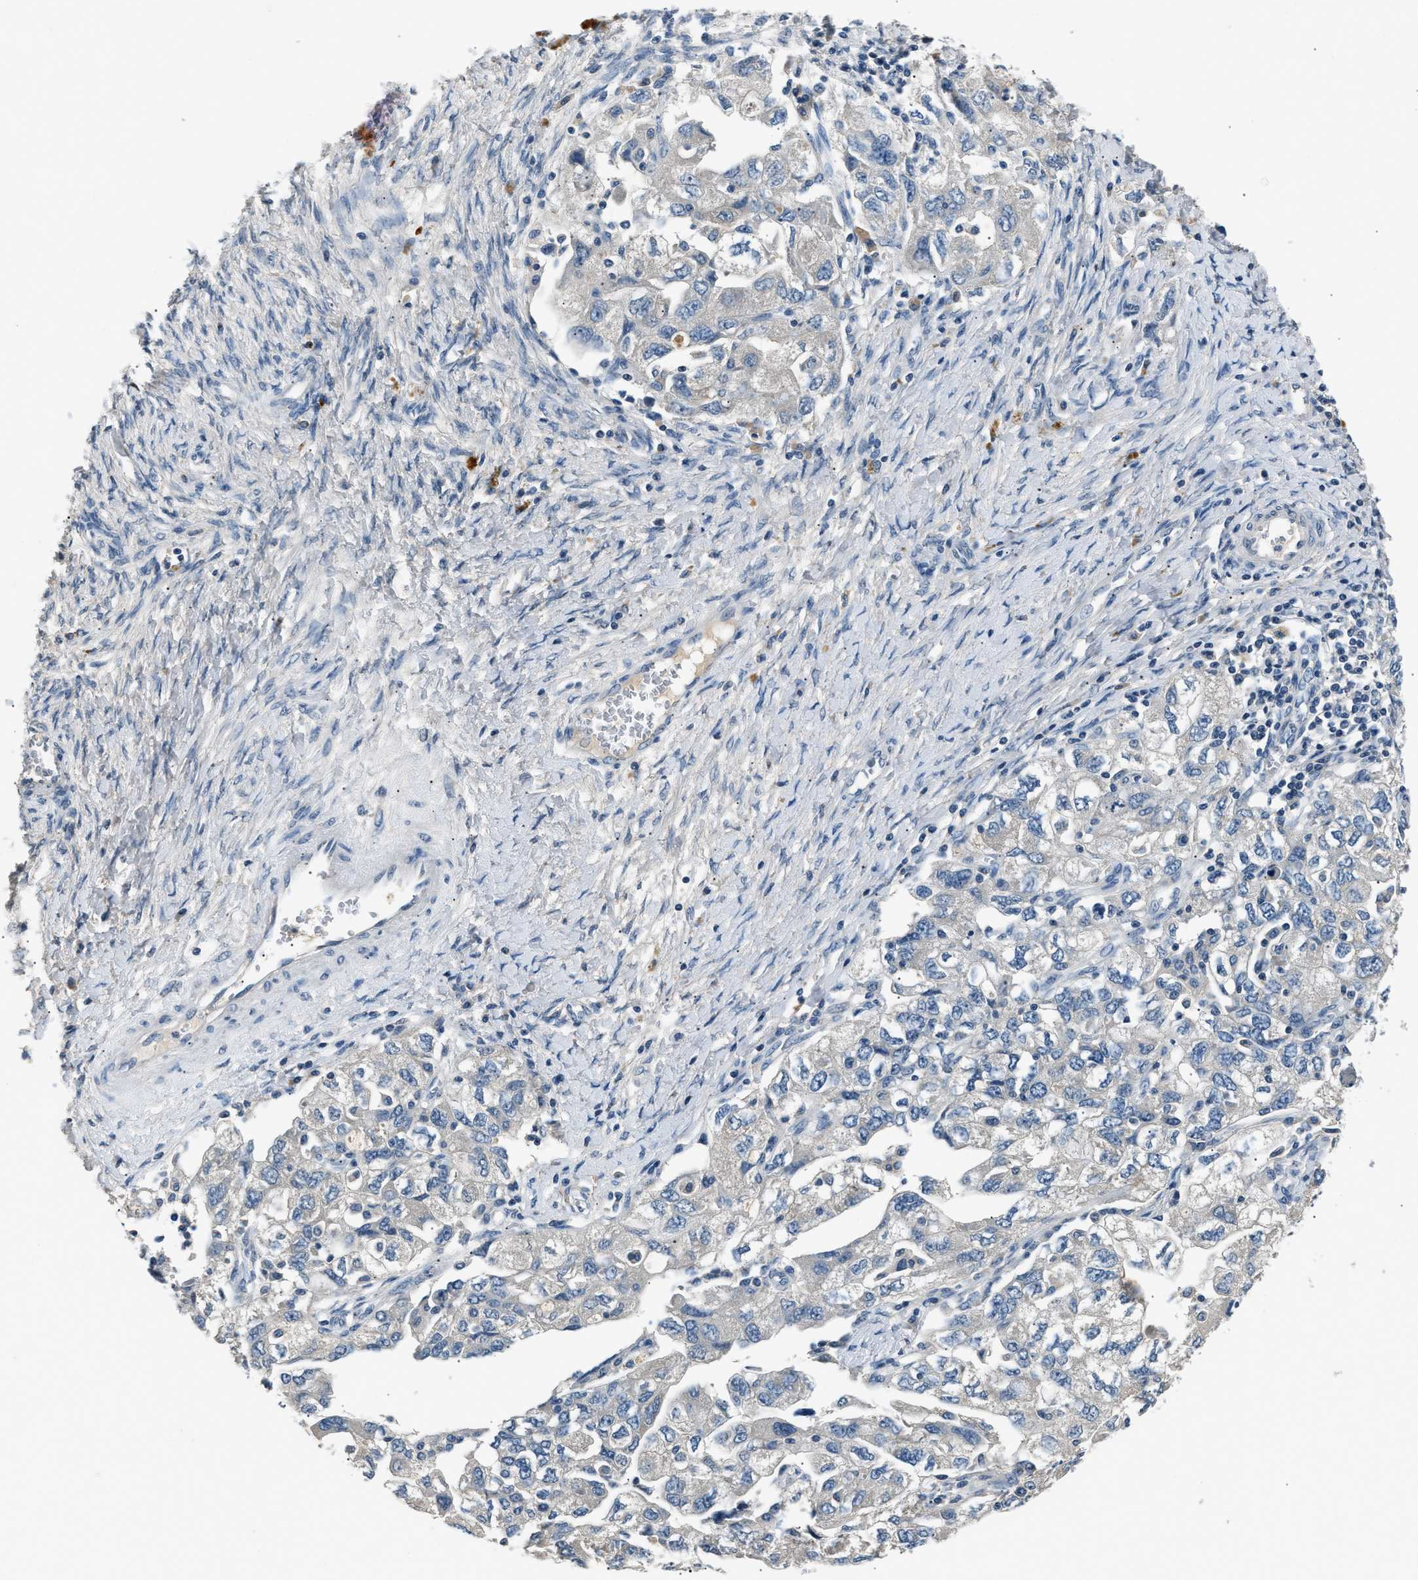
{"staining": {"intensity": "negative", "quantity": "none", "location": "none"}, "tissue": "ovarian cancer", "cell_type": "Tumor cells", "image_type": "cancer", "snomed": [{"axis": "morphology", "description": "Carcinoma, NOS"}, {"axis": "morphology", "description": "Cystadenocarcinoma, serous, NOS"}, {"axis": "topography", "description": "Ovary"}], "caption": "DAB (3,3'-diaminobenzidine) immunohistochemical staining of human carcinoma (ovarian) exhibits no significant expression in tumor cells.", "gene": "INHA", "patient": {"sex": "female", "age": 69}}